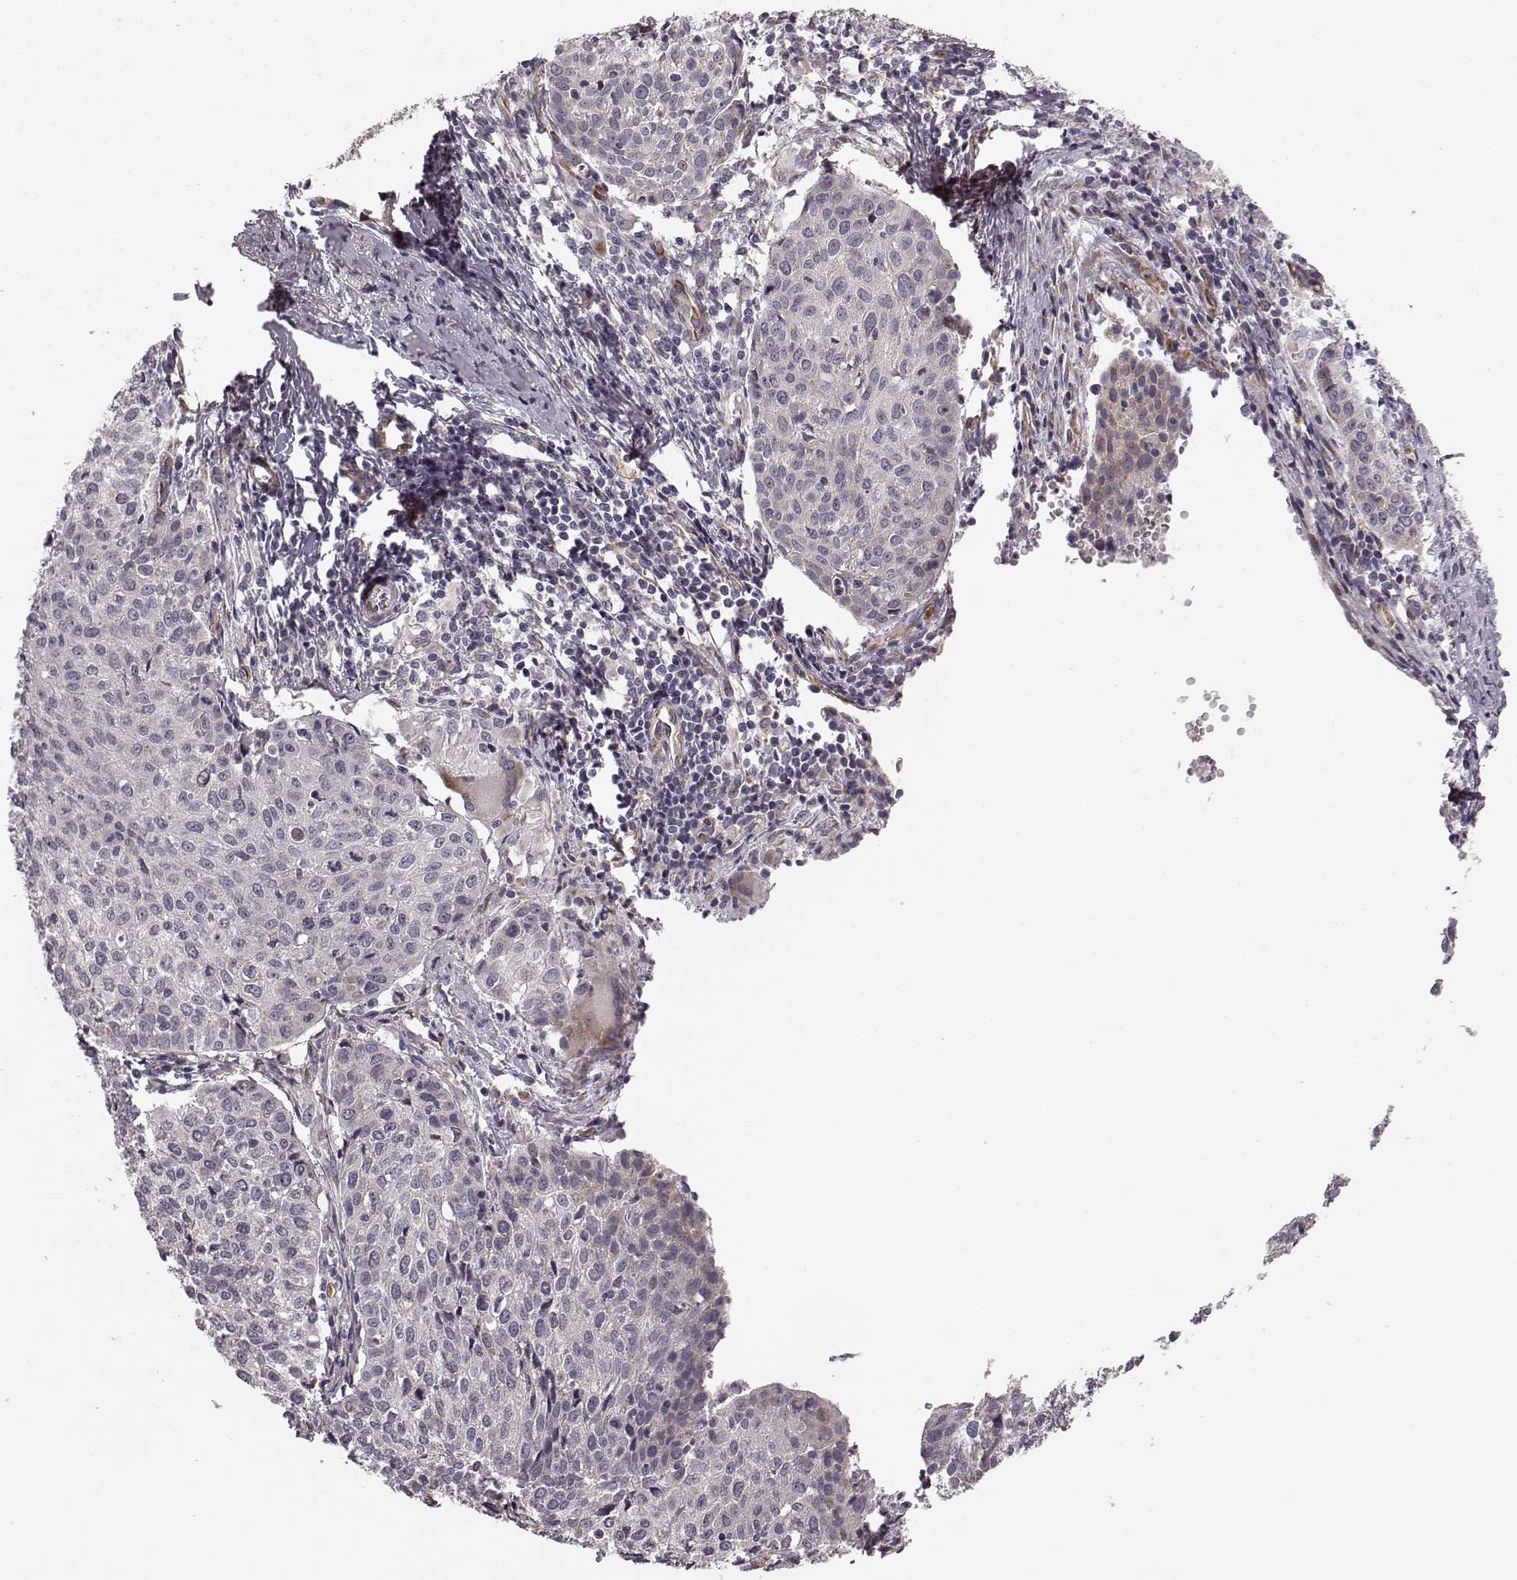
{"staining": {"intensity": "negative", "quantity": "none", "location": "none"}, "tissue": "cervical cancer", "cell_type": "Tumor cells", "image_type": "cancer", "snomed": [{"axis": "morphology", "description": "Squamous cell carcinoma, NOS"}, {"axis": "topography", "description": "Cervix"}], "caption": "Immunohistochemical staining of squamous cell carcinoma (cervical) reveals no significant positivity in tumor cells.", "gene": "TMEM14A", "patient": {"sex": "female", "age": 38}}